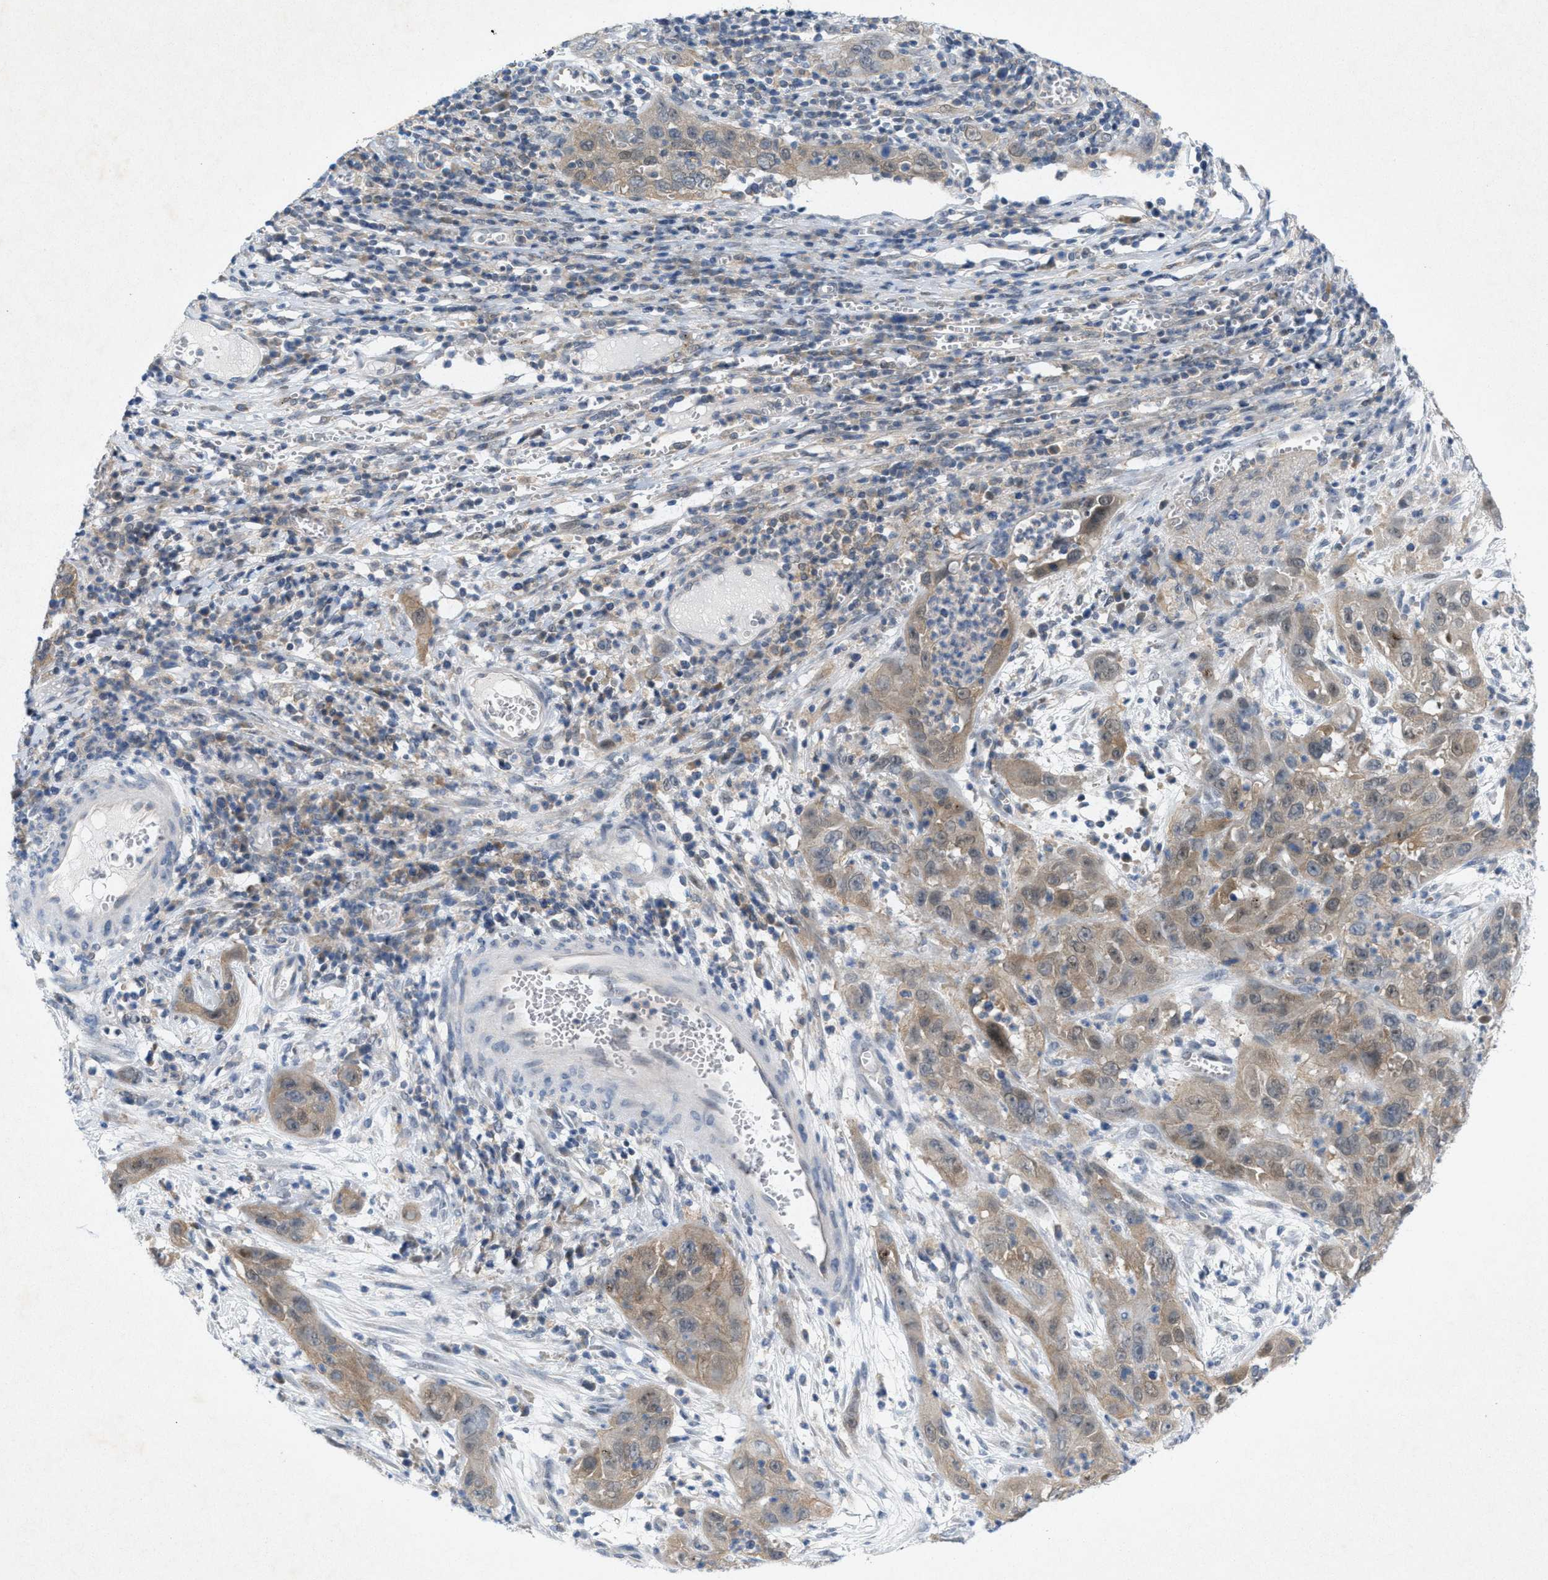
{"staining": {"intensity": "weak", "quantity": "25%-75%", "location": "cytoplasmic/membranous,nuclear"}, "tissue": "cervical cancer", "cell_type": "Tumor cells", "image_type": "cancer", "snomed": [{"axis": "morphology", "description": "Squamous cell carcinoma, NOS"}, {"axis": "topography", "description": "Cervix"}], "caption": "The immunohistochemical stain labels weak cytoplasmic/membranous and nuclear staining in tumor cells of cervical cancer (squamous cell carcinoma) tissue.", "gene": "WIPI2", "patient": {"sex": "female", "age": 32}}